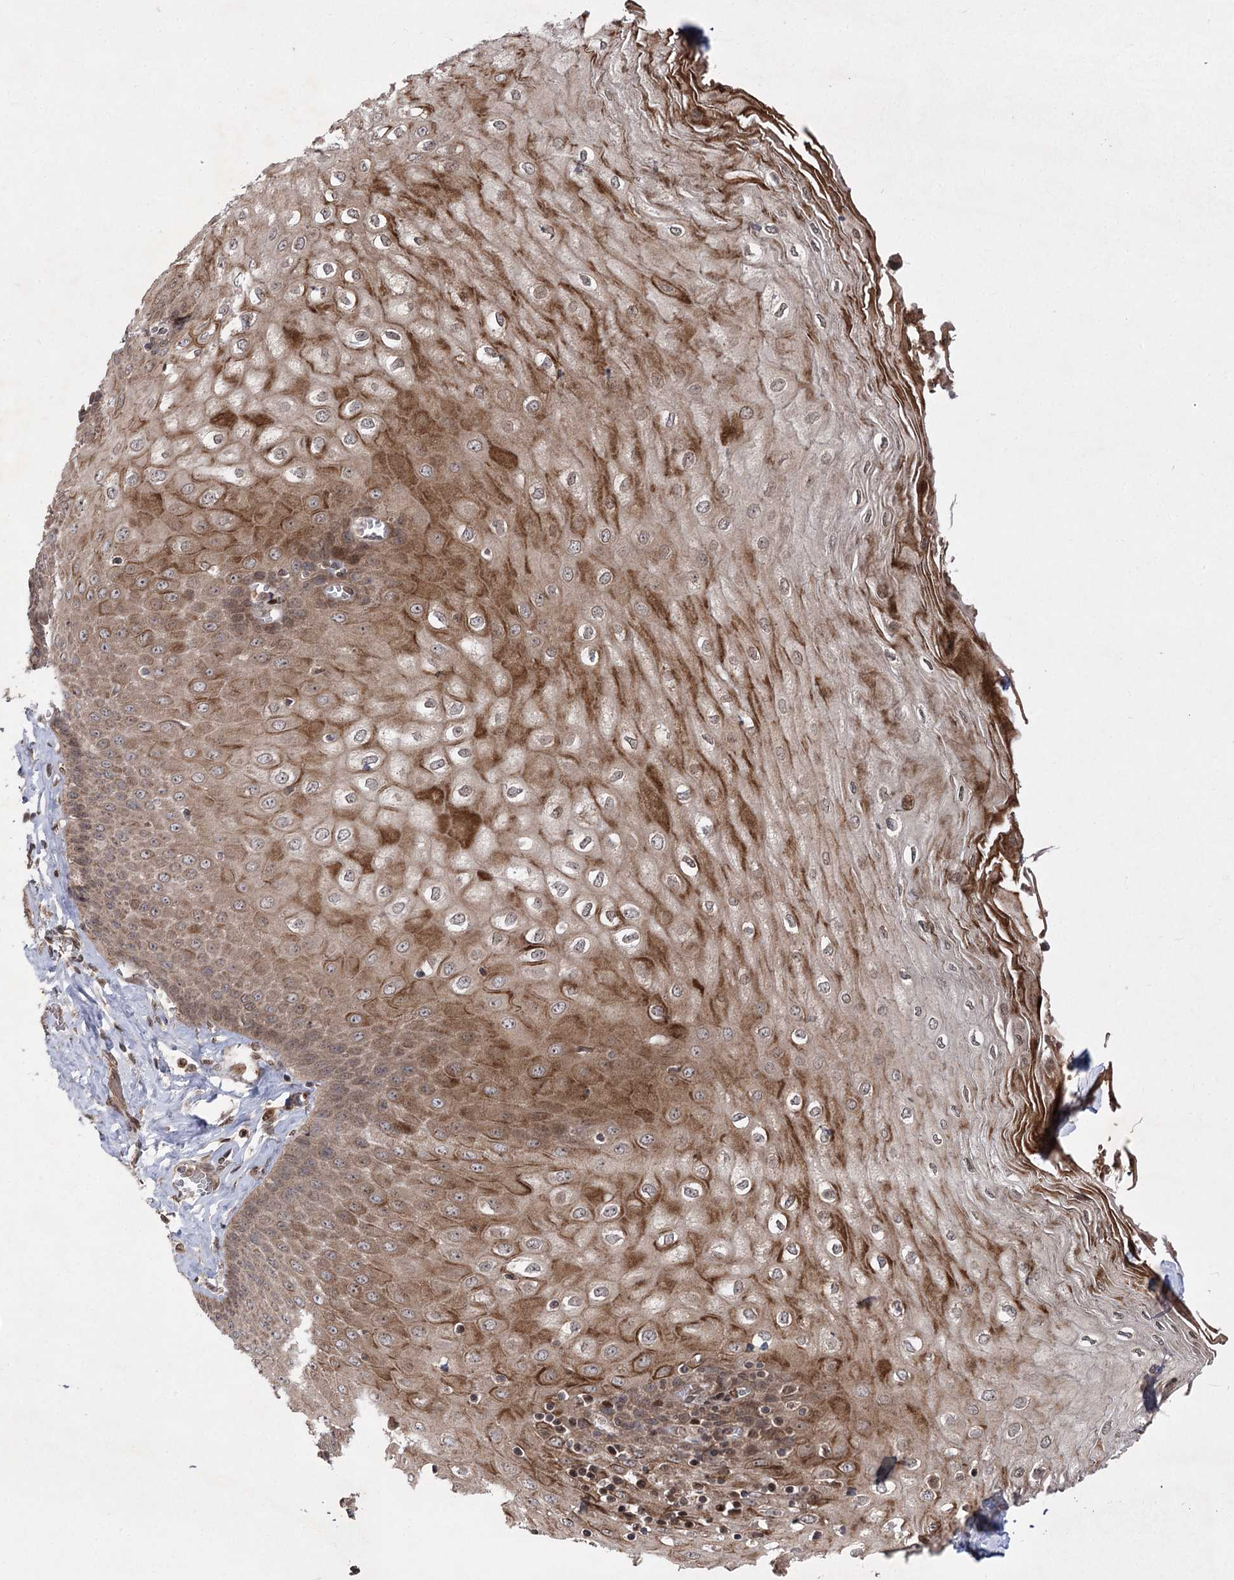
{"staining": {"intensity": "strong", "quantity": "25%-75%", "location": "cytoplasmic/membranous"}, "tissue": "esophagus", "cell_type": "Squamous epithelial cells", "image_type": "normal", "snomed": [{"axis": "morphology", "description": "Normal tissue, NOS"}, {"axis": "topography", "description": "Esophagus"}], "caption": "Strong cytoplasmic/membranous expression is identified in approximately 25%-75% of squamous epithelial cells in benign esophagus. (DAB IHC, brown staining for protein, blue staining for nuclei).", "gene": "TENM2", "patient": {"sex": "male", "age": 60}}